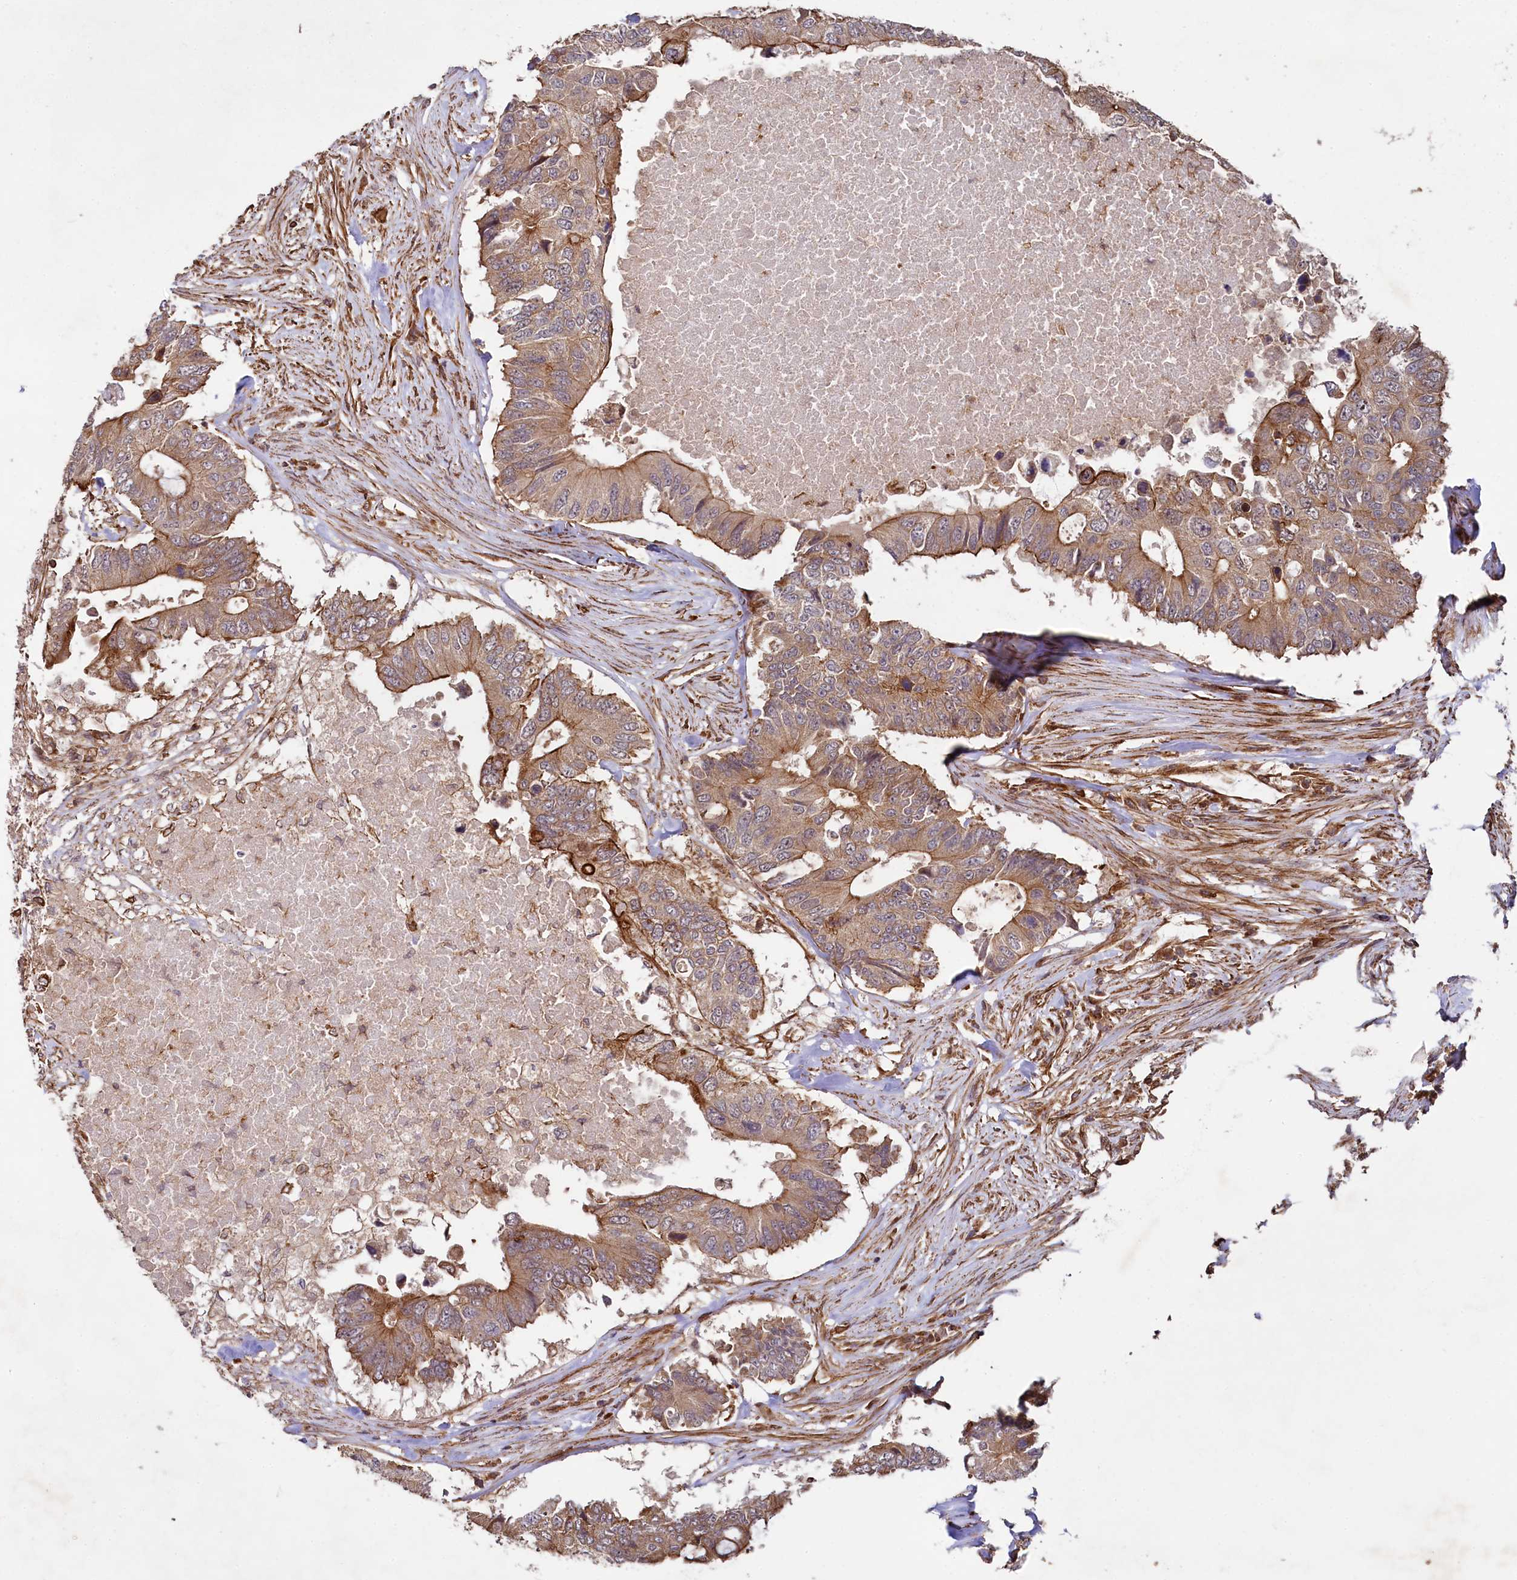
{"staining": {"intensity": "strong", "quantity": "25%-75%", "location": "cytoplasmic/membranous"}, "tissue": "colorectal cancer", "cell_type": "Tumor cells", "image_type": "cancer", "snomed": [{"axis": "morphology", "description": "Adenocarcinoma, NOS"}, {"axis": "topography", "description": "Colon"}], "caption": "DAB immunohistochemical staining of human adenocarcinoma (colorectal) demonstrates strong cytoplasmic/membranous protein positivity in approximately 25%-75% of tumor cells. Using DAB (3,3'-diaminobenzidine) (brown) and hematoxylin (blue) stains, captured at high magnification using brightfield microscopy.", "gene": "SVIP", "patient": {"sex": "male", "age": 71}}